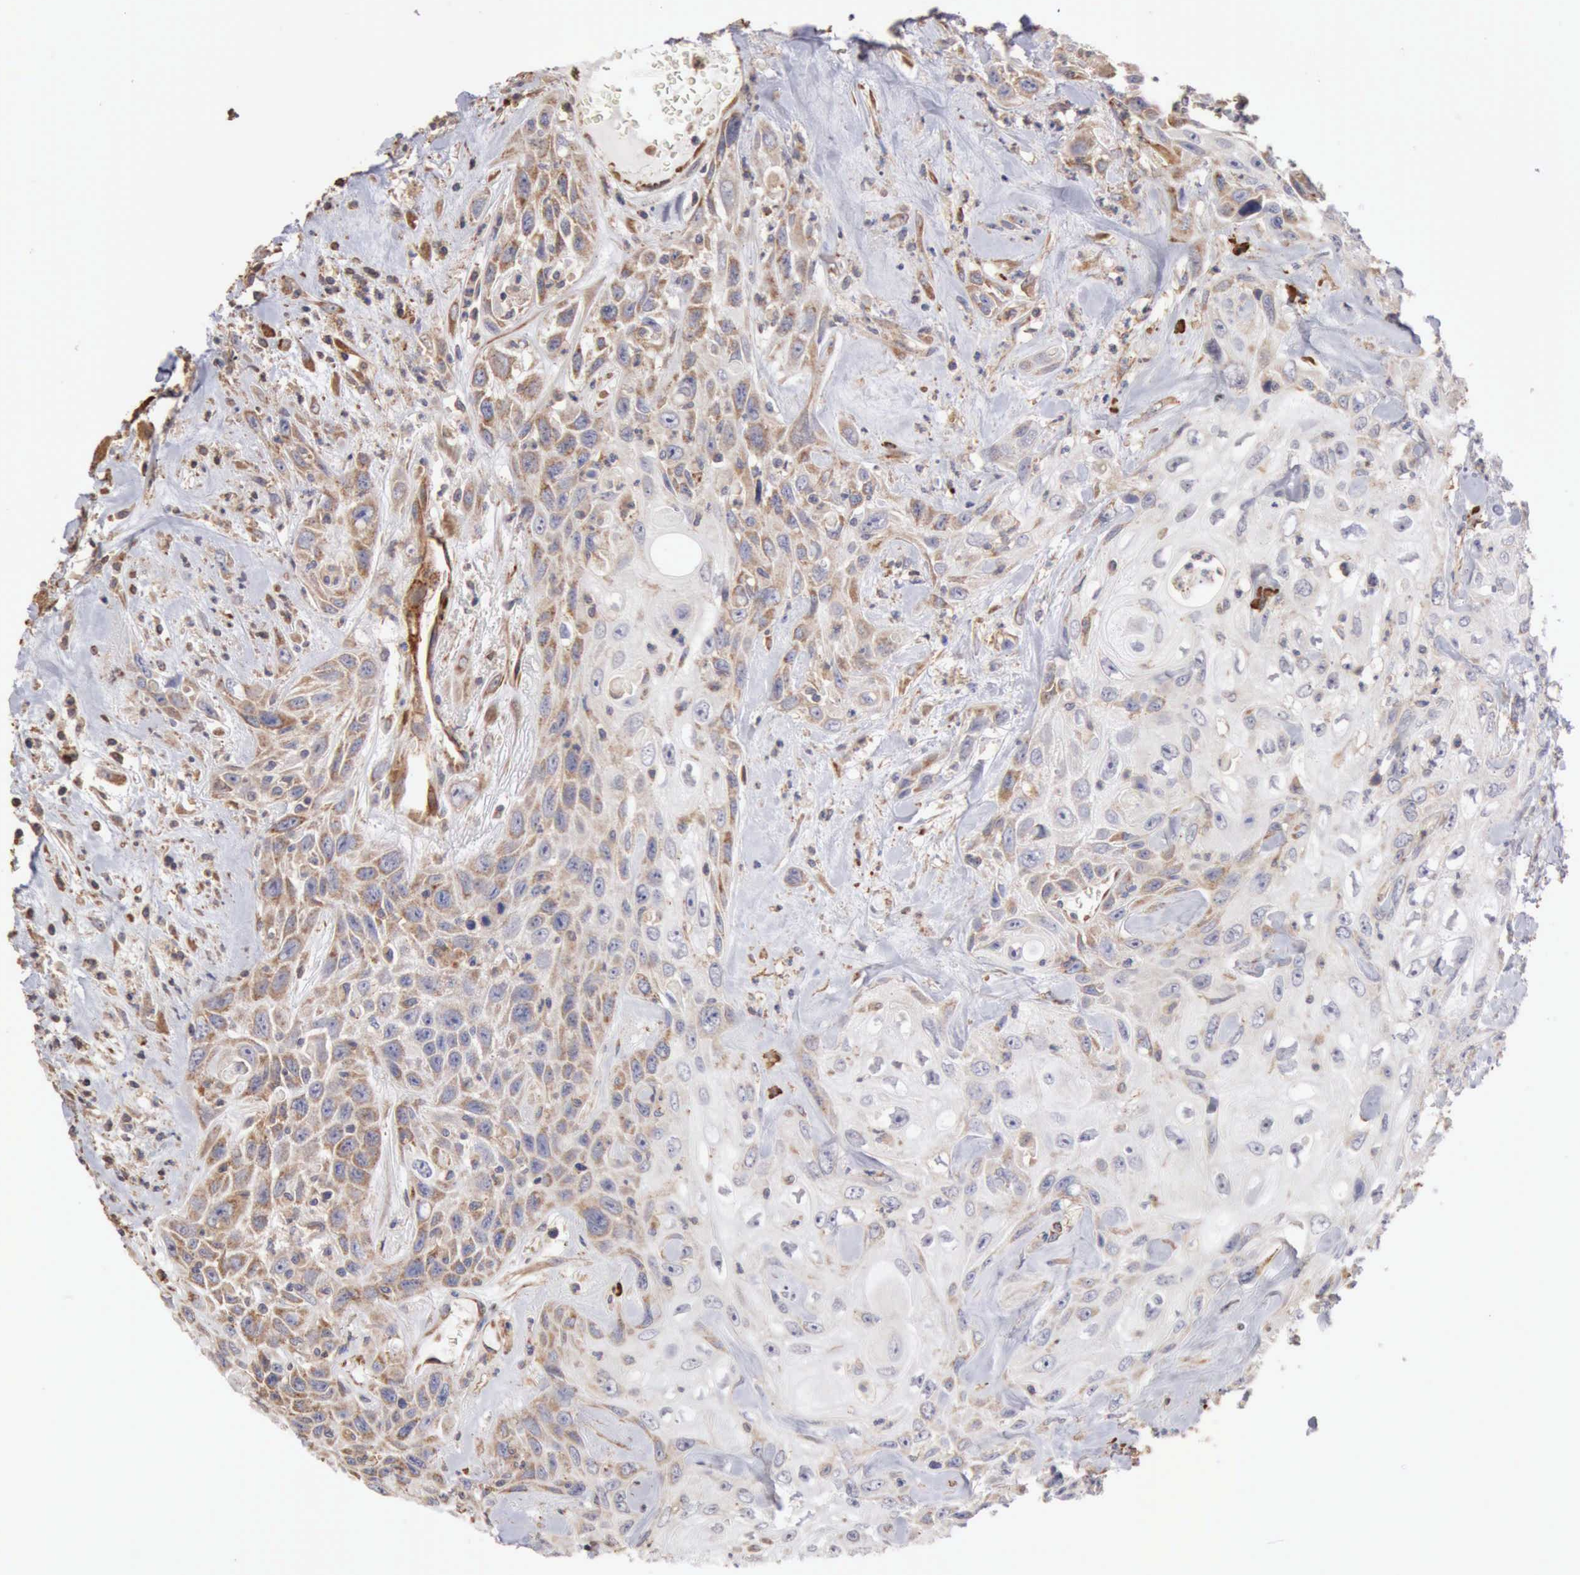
{"staining": {"intensity": "weak", "quantity": "<25%", "location": "cytoplasmic/membranous"}, "tissue": "urothelial cancer", "cell_type": "Tumor cells", "image_type": "cancer", "snomed": [{"axis": "morphology", "description": "Urothelial carcinoma, High grade"}, {"axis": "topography", "description": "Urinary bladder"}], "caption": "Tumor cells show no significant staining in urothelial cancer.", "gene": "GPR101", "patient": {"sex": "female", "age": 84}}